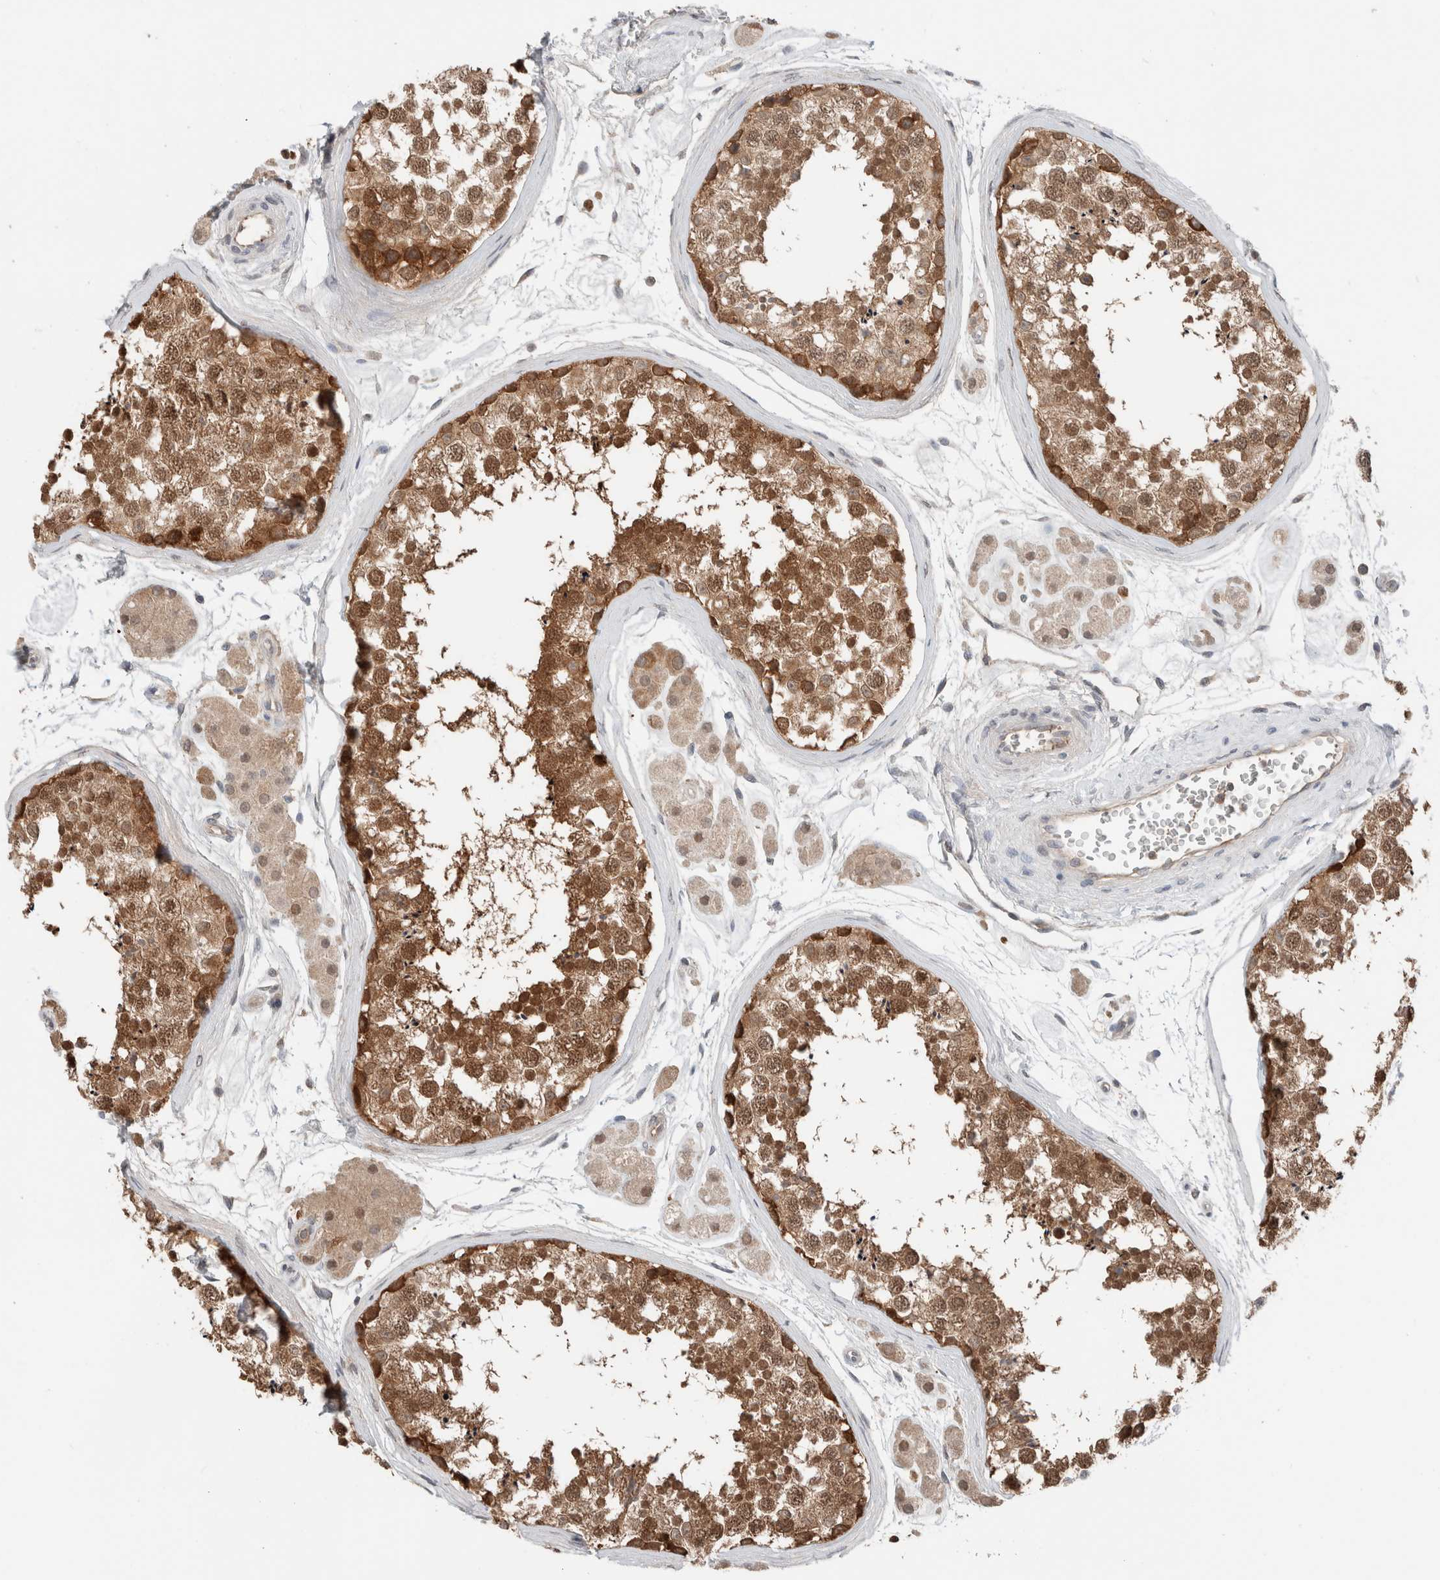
{"staining": {"intensity": "moderate", "quantity": ">75%", "location": "cytoplasmic/membranous,nuclear"}, "tissue": "testis", "cell_type": "Cells in seminiferous ducts", "image_type": "normal", "snomed": [{"axis": "morphology", "description": "Normal tissue, NOS"}, {"axis": "topography", "description": "Testis"}], "caption": "This image shows benign testis stained with IHC to label a protein in brown. The cytoplasmic/membranous,nuclear of cells in seminiferous ducts show moderate positivity for the protein. Nuclei are counter-stained blue.", "gene": "XPNPEP1", "patient": {"sex": "male", "age": 56}}